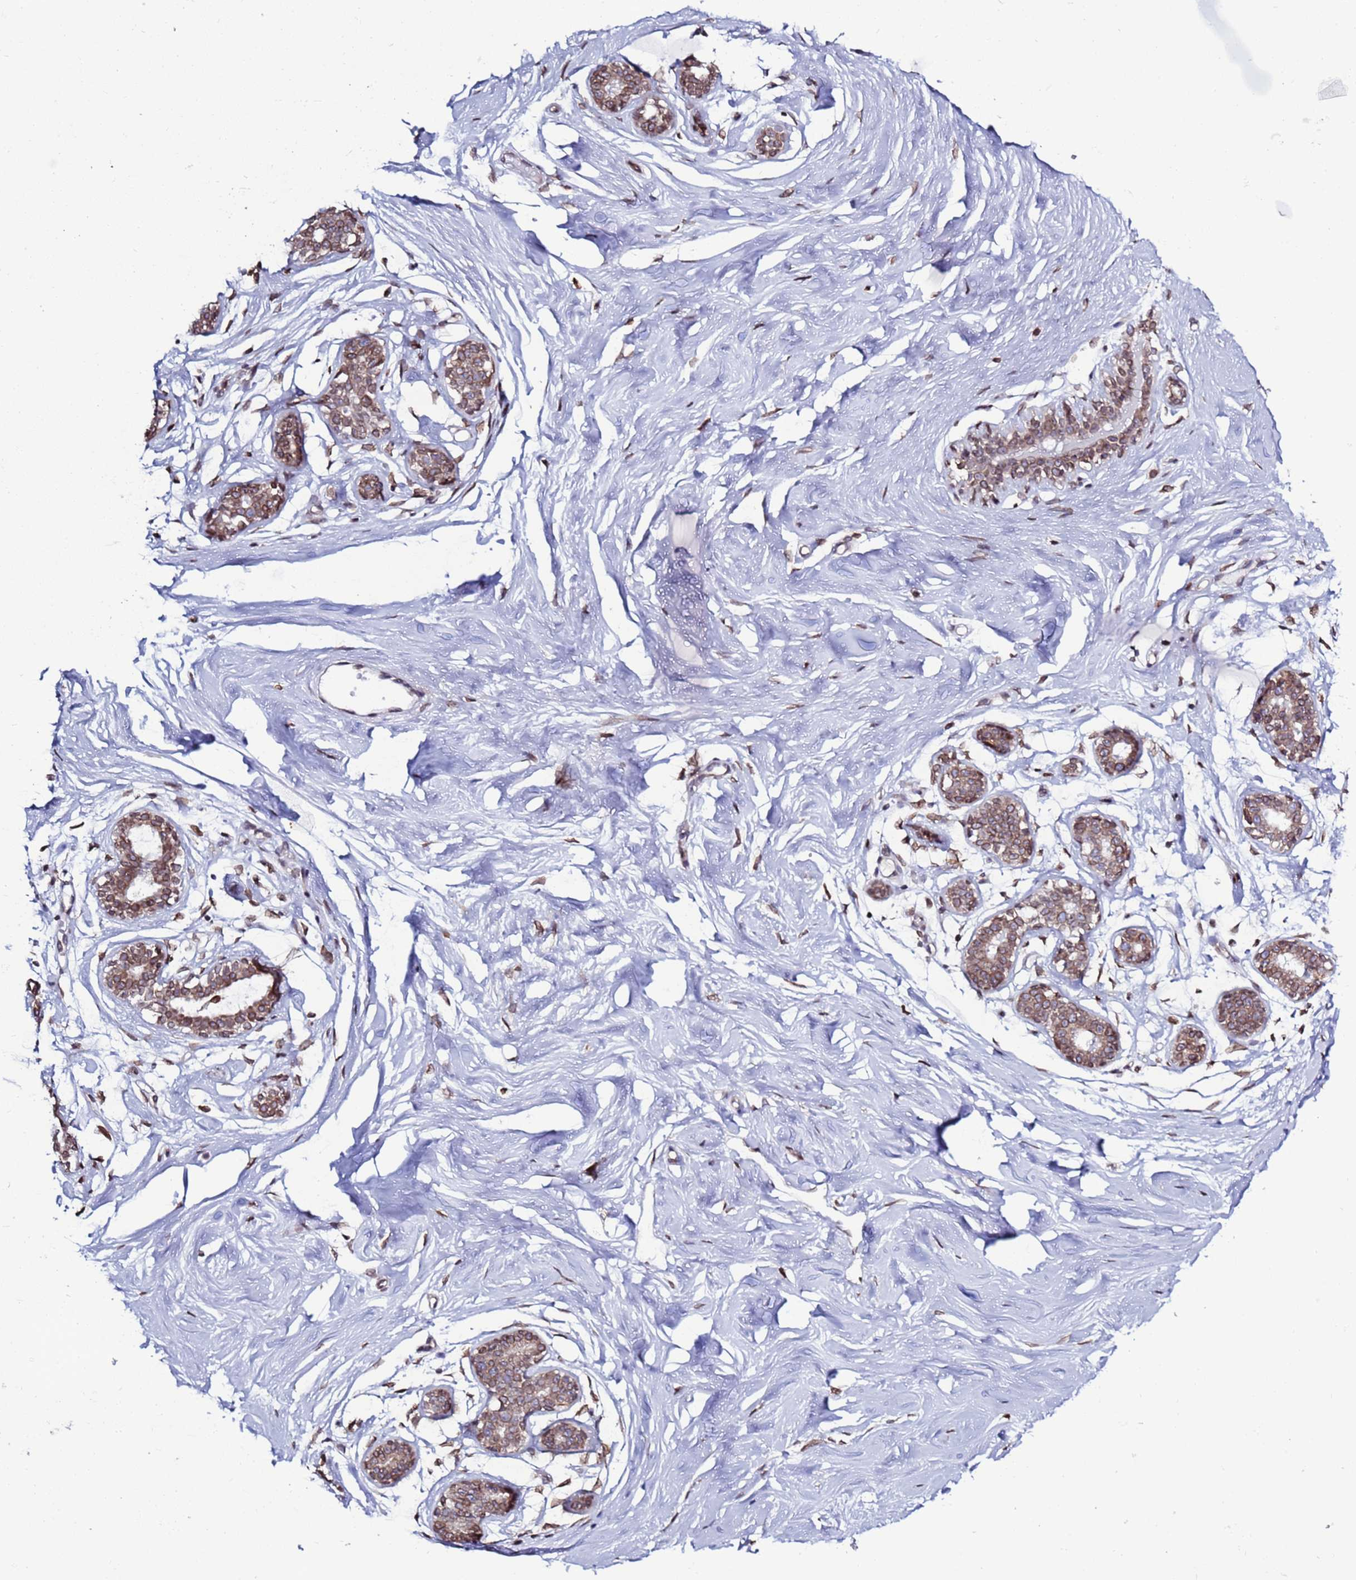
{"staining": {"intensity": "moderate", "quantity": "<25%", "location": "nuclear"}, "tissue": "breast", "cell_type": "Adipocytes", "image_type": "normal", "snomed": [{"axis": "morphology", "description": "Normal tissue, NOS"}, {"axis": "morphology", "description": "Adenoma, NOS"}, {"axis": "topography", "description": "Breast"}], "caption": "High-magnification brightfield microscopy of benign breast stained with DAB (3,3'-diaminobenzidine) (brown) and counterstained with hematoxylin (blue). adipocytes exhibit moderate nuclear staining is present in approximately<25% of cells.", "gene": "TOR1AIP1", "patient": {"sex": "female", "age": 23}}